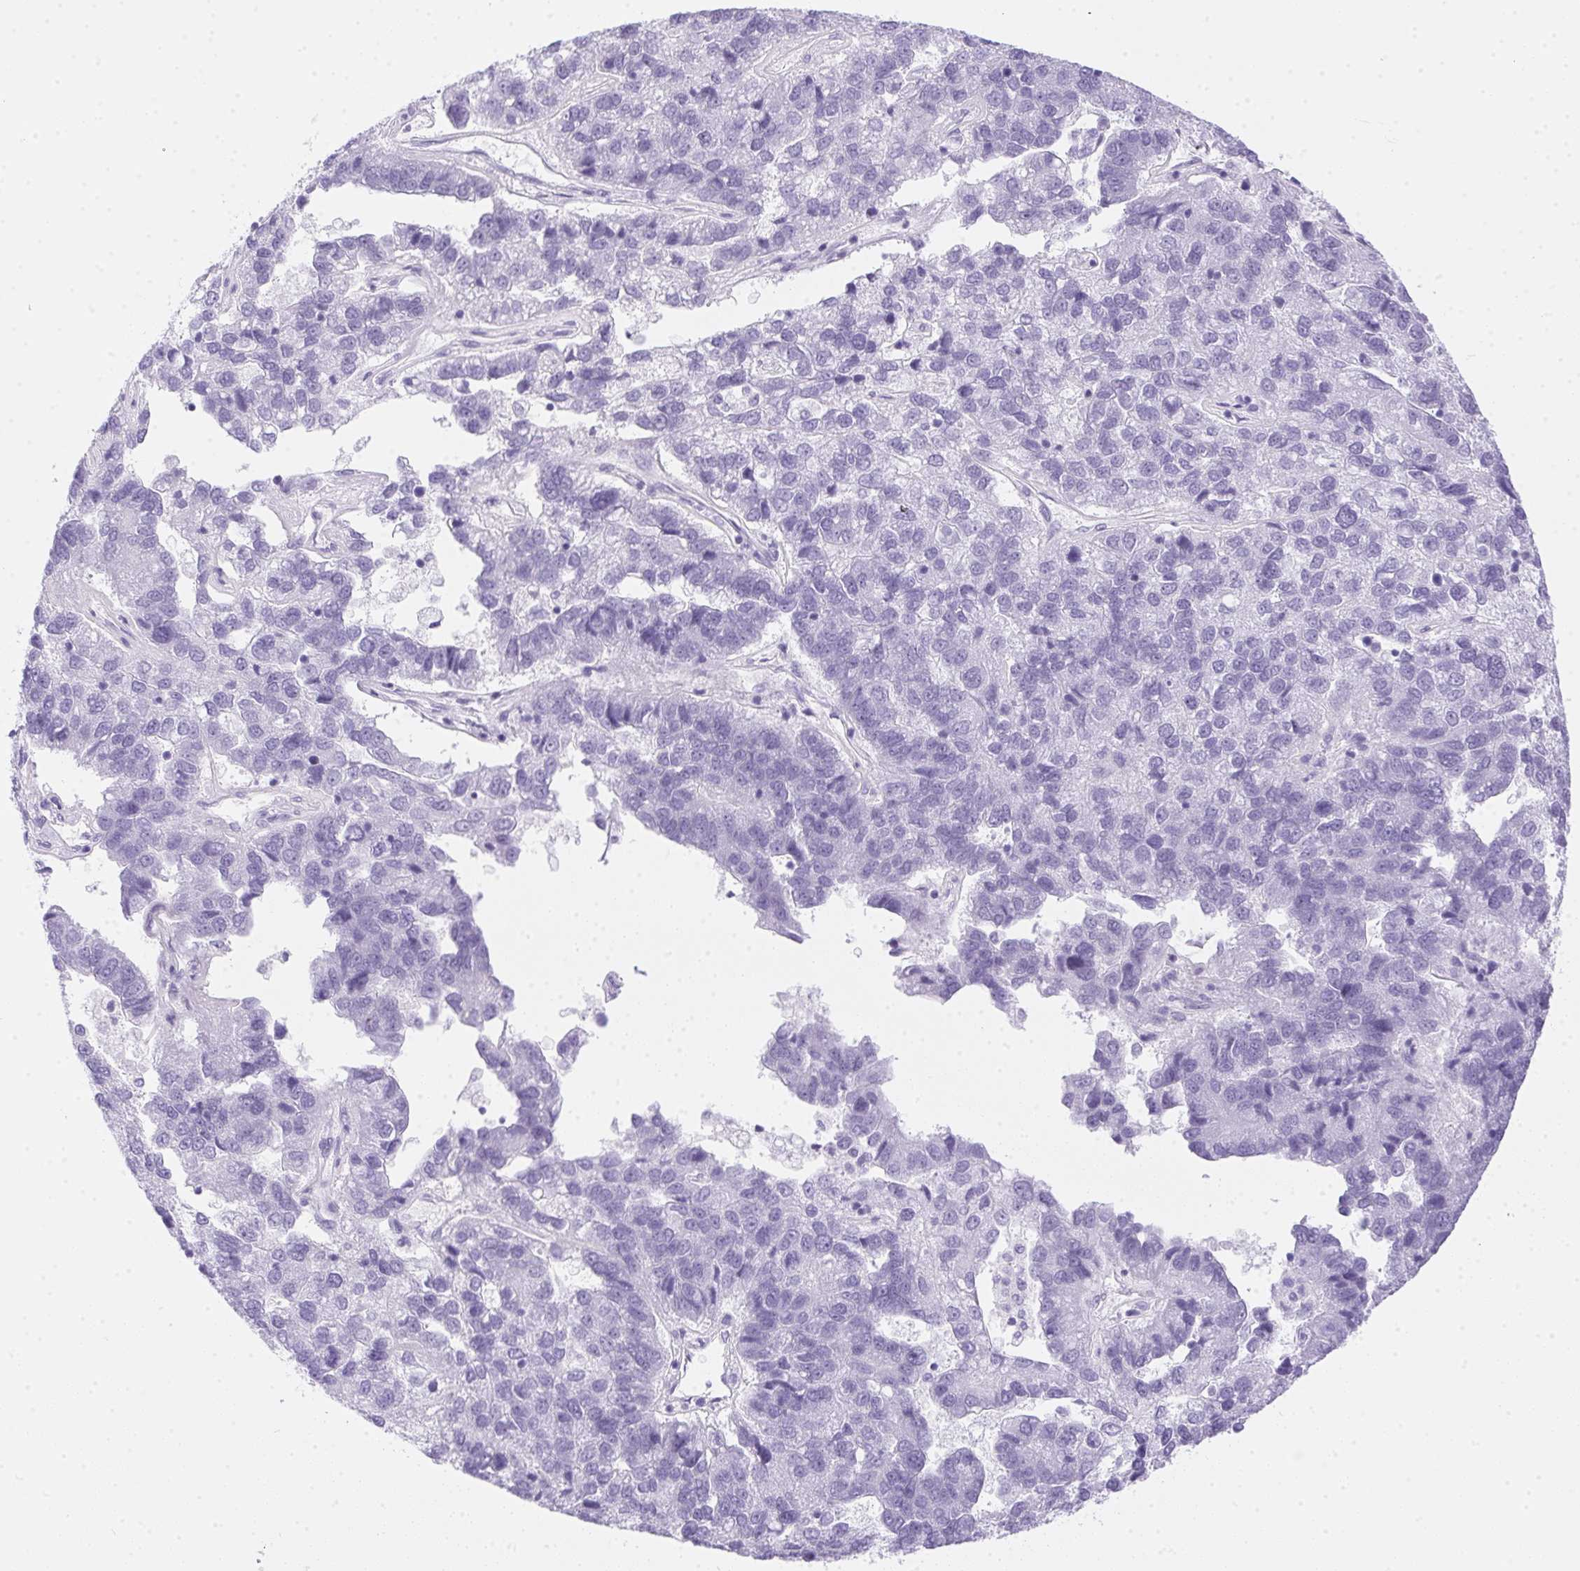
{"staining": {"intensity": "negative", "quantity": "none", "location": "none"}, "tissue": "pancreatic cancer", "cell_type": "Tumor cells", "image_type": "cancer", "snomed": [{"axis": "morphology", "description": "Adenocarcinoma, NOS"}, {"axis": "topography", "description": "Pancreas"}], "caption": "Adenocarcinoma (pancreatic) was stained to show a protein in brown. There is no significant positivity in tumor cells.", "gene": "SPACA5B", "patient": {"sex": "female", "age": 61}}